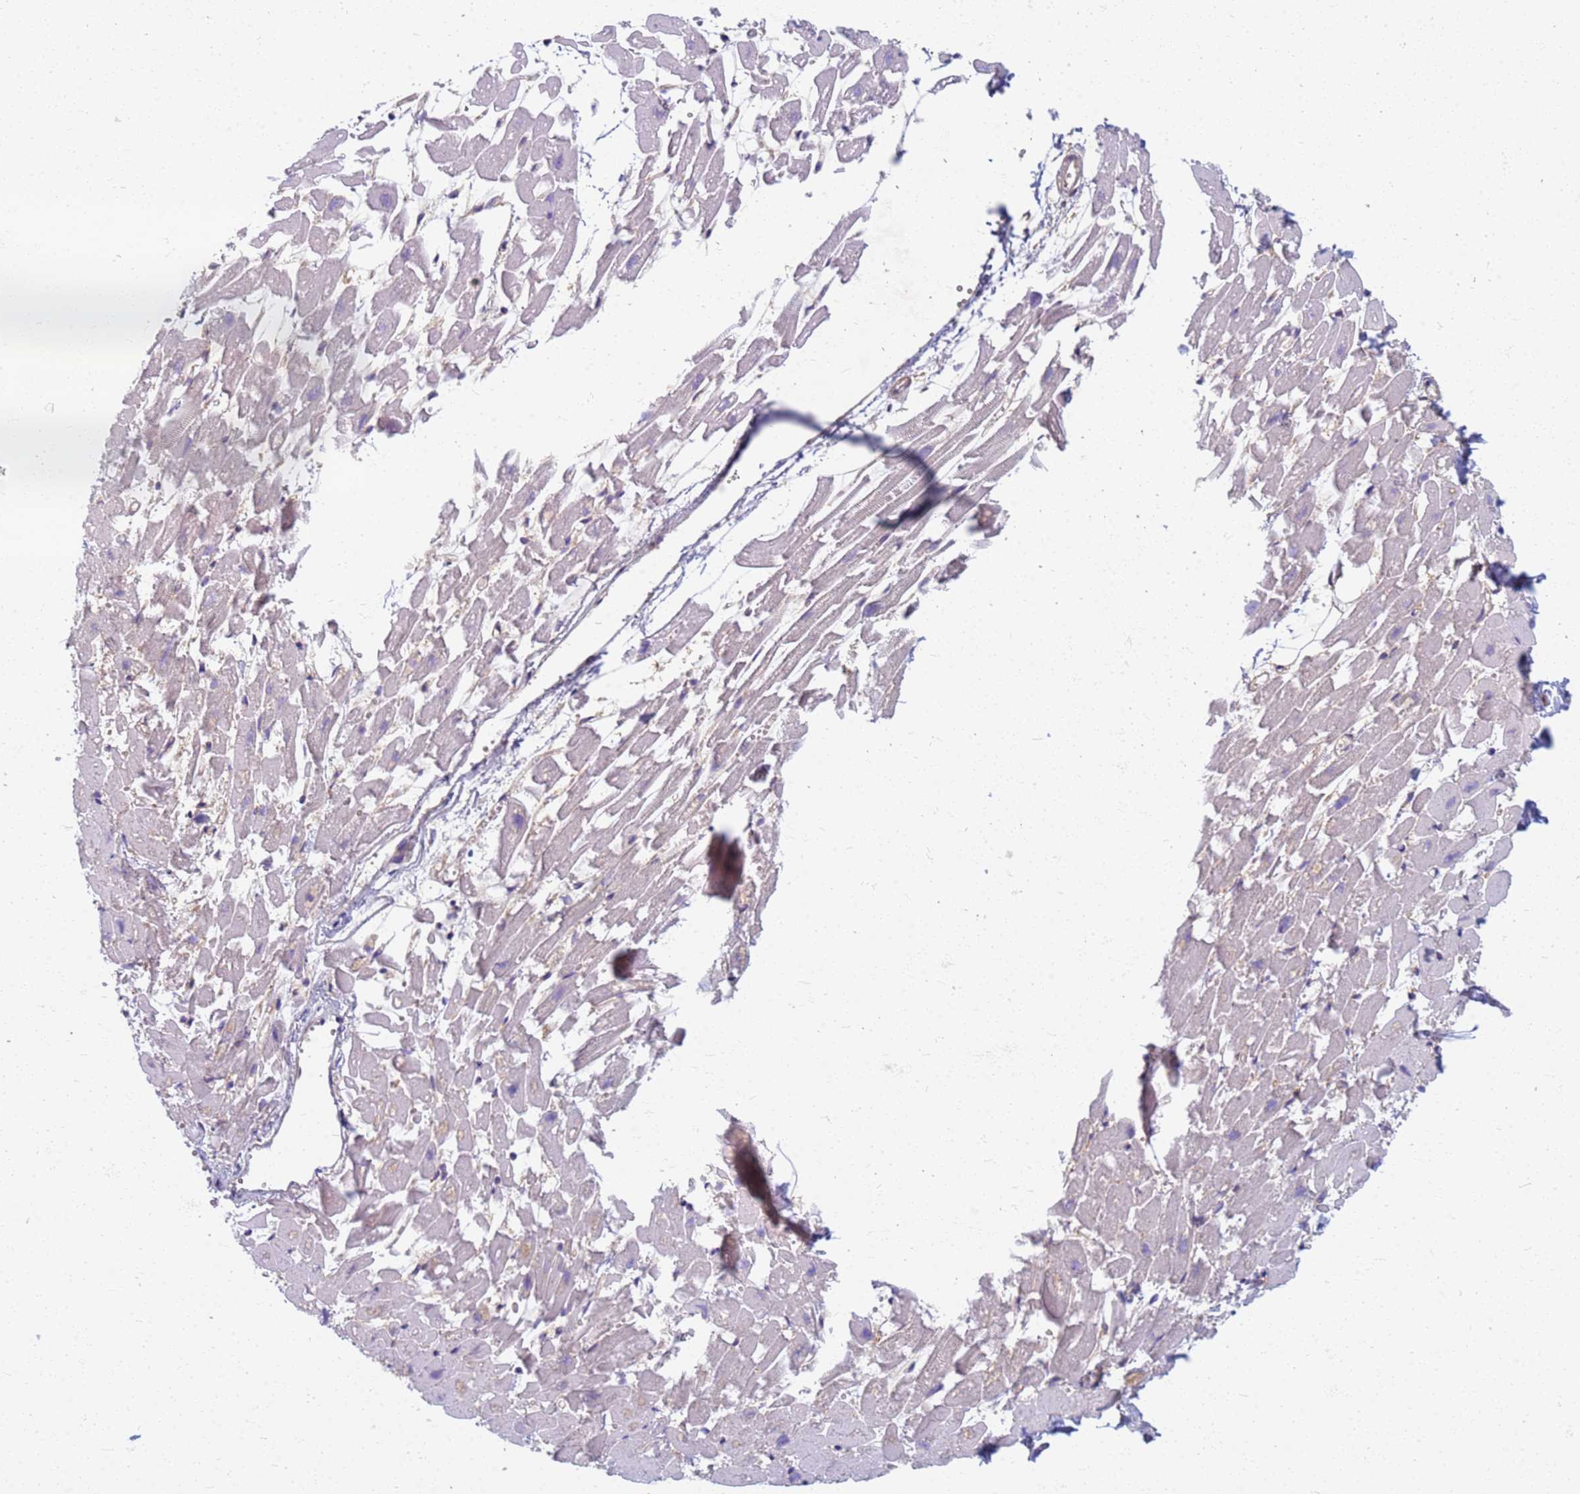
{"staining": {"intensity": "negative", "quantity": "none", "location": "none"}, "tissue": "heart muscle", "cell_type": "Cardiomyocytes", "image_type": "normal", "snomed": [{"axis": "morphology", "description": "Normal tissue, NOS"}, {"axis": "topography", "description": "Heart"}], "caption": "This image is of normal heart muscle stained with IHC to label a protein in brown with the nuclei are counter-stained blue. There is no staining in cardiomyocytes.", "gene": "EEA1", "patient": {"sex": "female", "age": 64}}